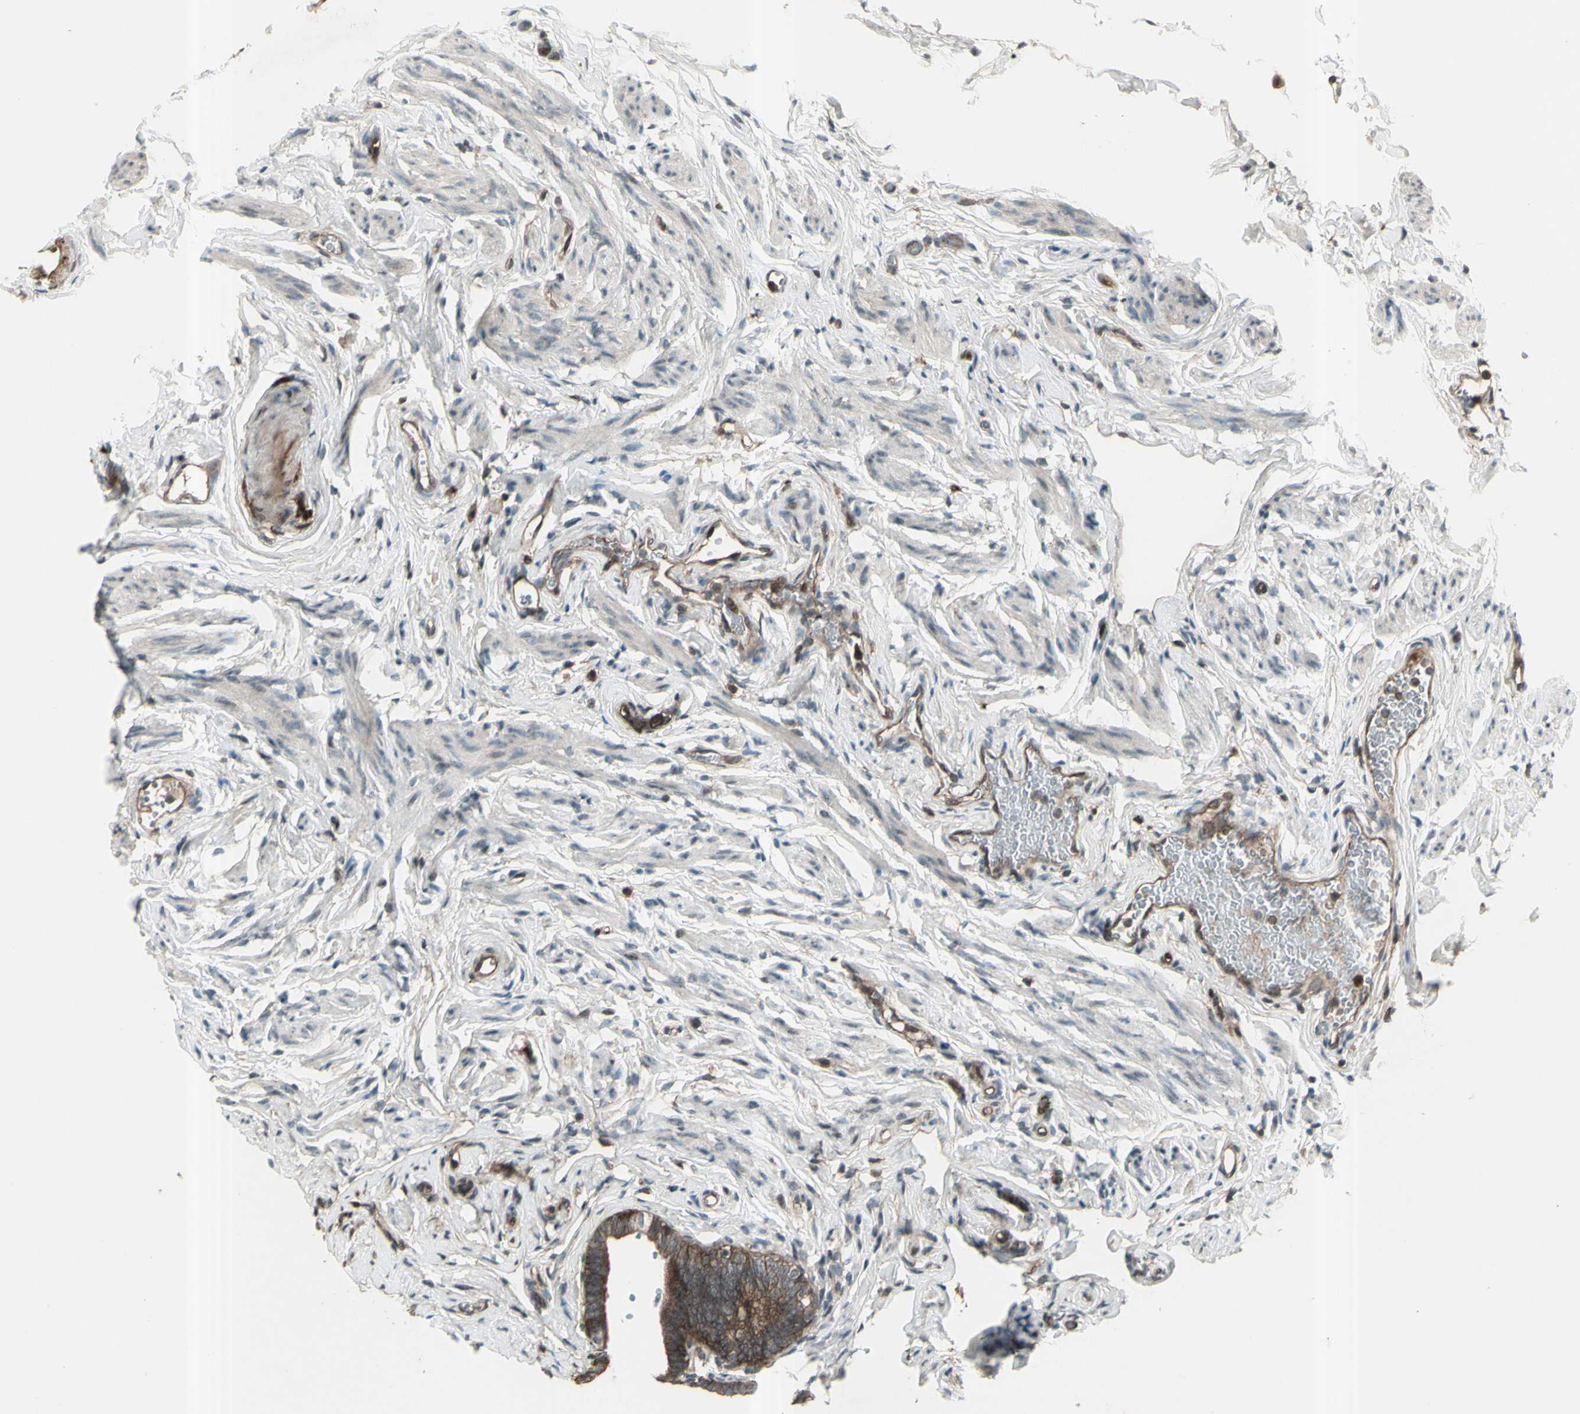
{"staining": {"intensity": "strong", "quantity": ">75%", "location": "cytoplasmic/membranous"}, "tissue": "fallopian tube", "cell_type": "Glandular cells", "image_type": "normal", "snomed": [{"axis": "morphology", "description": "Normal tissue, NOS"}, {"axis": "topography", "description": "Fallopian tube"}], "caption": "Protein analysis of normal fallopian tube displays strong cytoplasmic/membranous expression in approximately >75% of glandular cells. (IHC, brightfield microscopy, high magnification).", "gene": "FXYD5", "patient": {"sex": "female", "age": 71}}